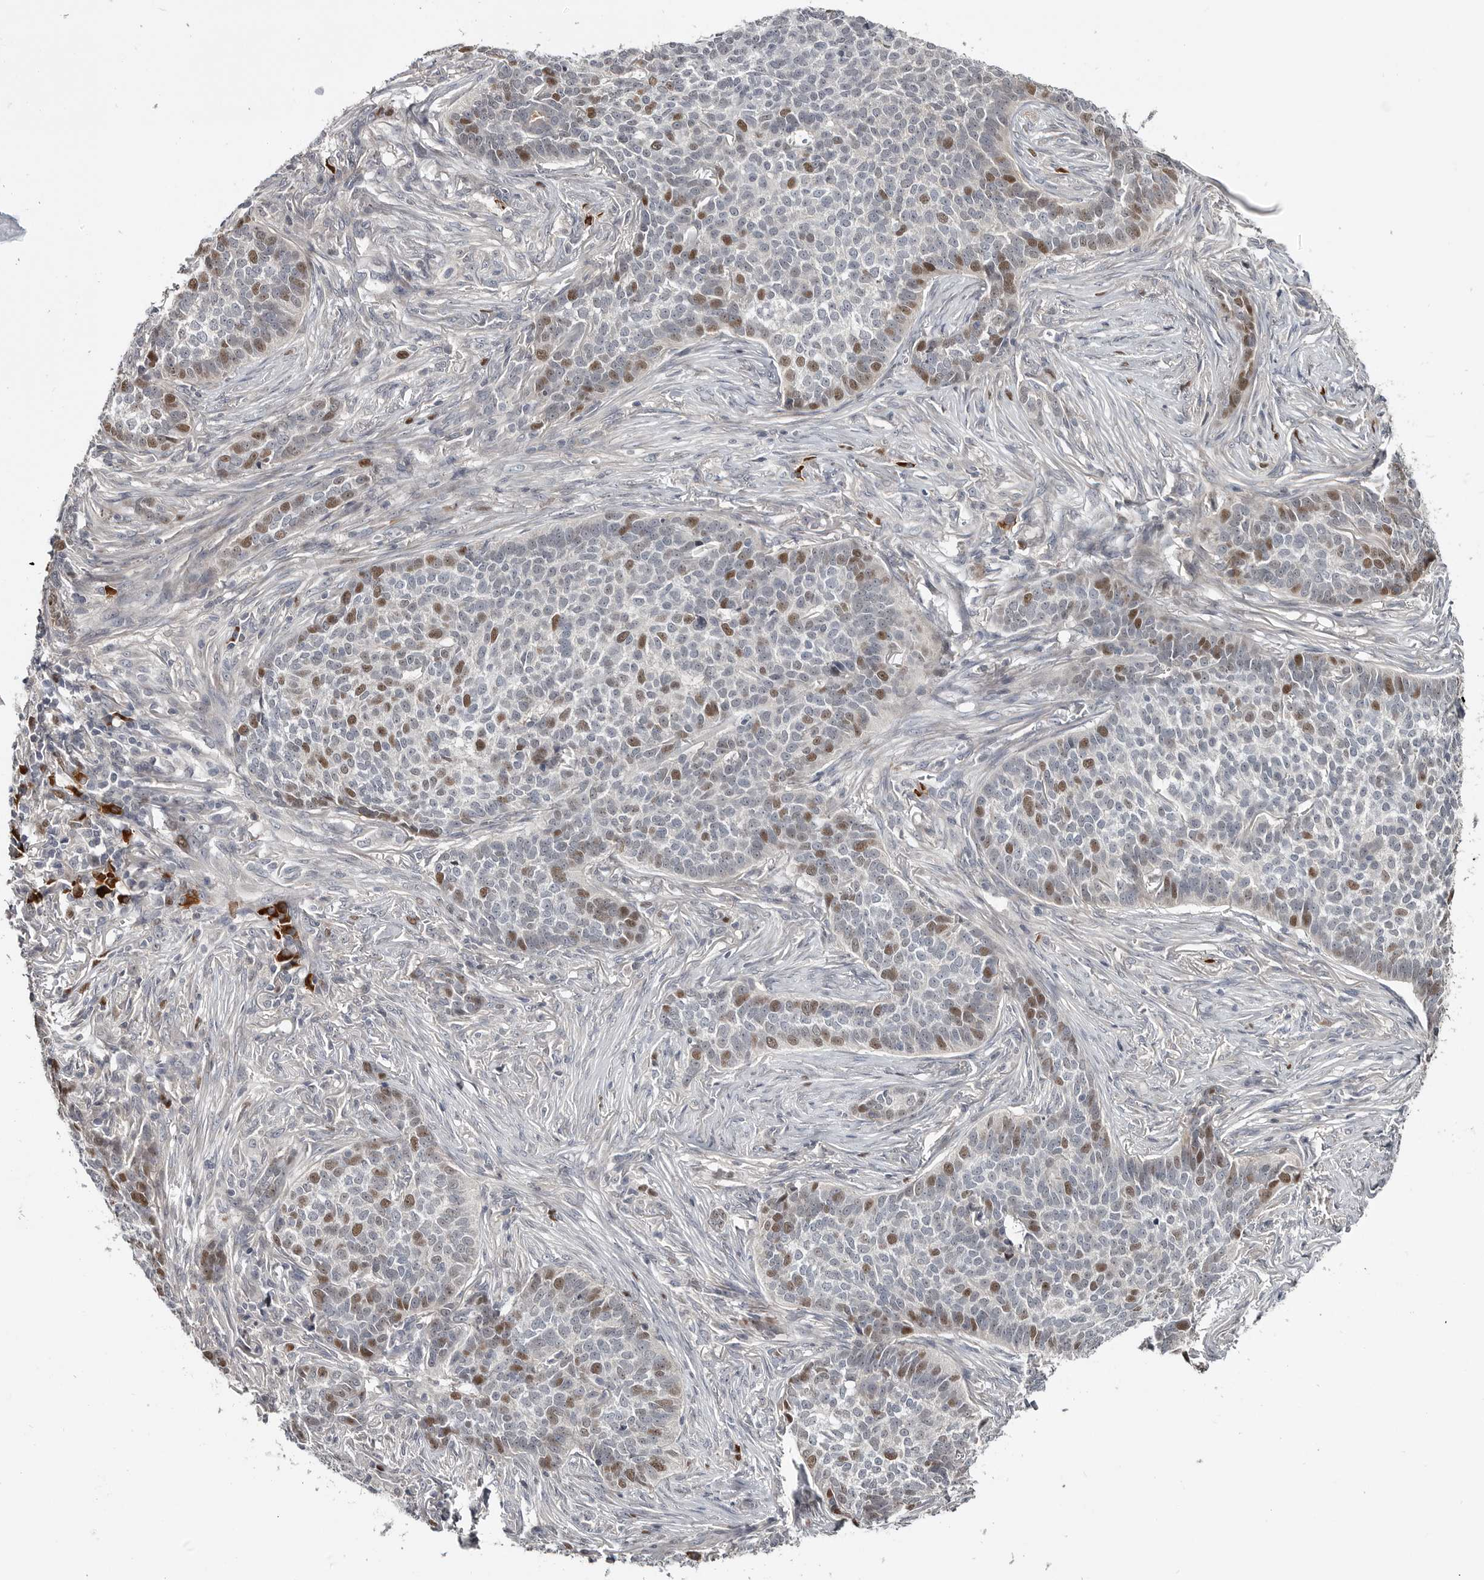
{"staining": {"intensity": "moderate", "quantity": "<25%", "location": "nuclear"}, "tissue": "skin cancer", "cell_type": "Tumor cells", "image_type": "cancer", "snomed": [{"axis": "morphology", "description": "Basal cell carcinoma"}, {"axis": "topography", "description": "Skin"}], "caption": "Immunohistochemical staining of human skin cancer (basal cell carcinoma) displays low levels of moderate nuclear protein positivity in approximately <25% of tumor cells. (IHC, brightfield microscopy, high magnification).", "gene": "ZNF277", "patient": {"sex": "male", "age": 85}}